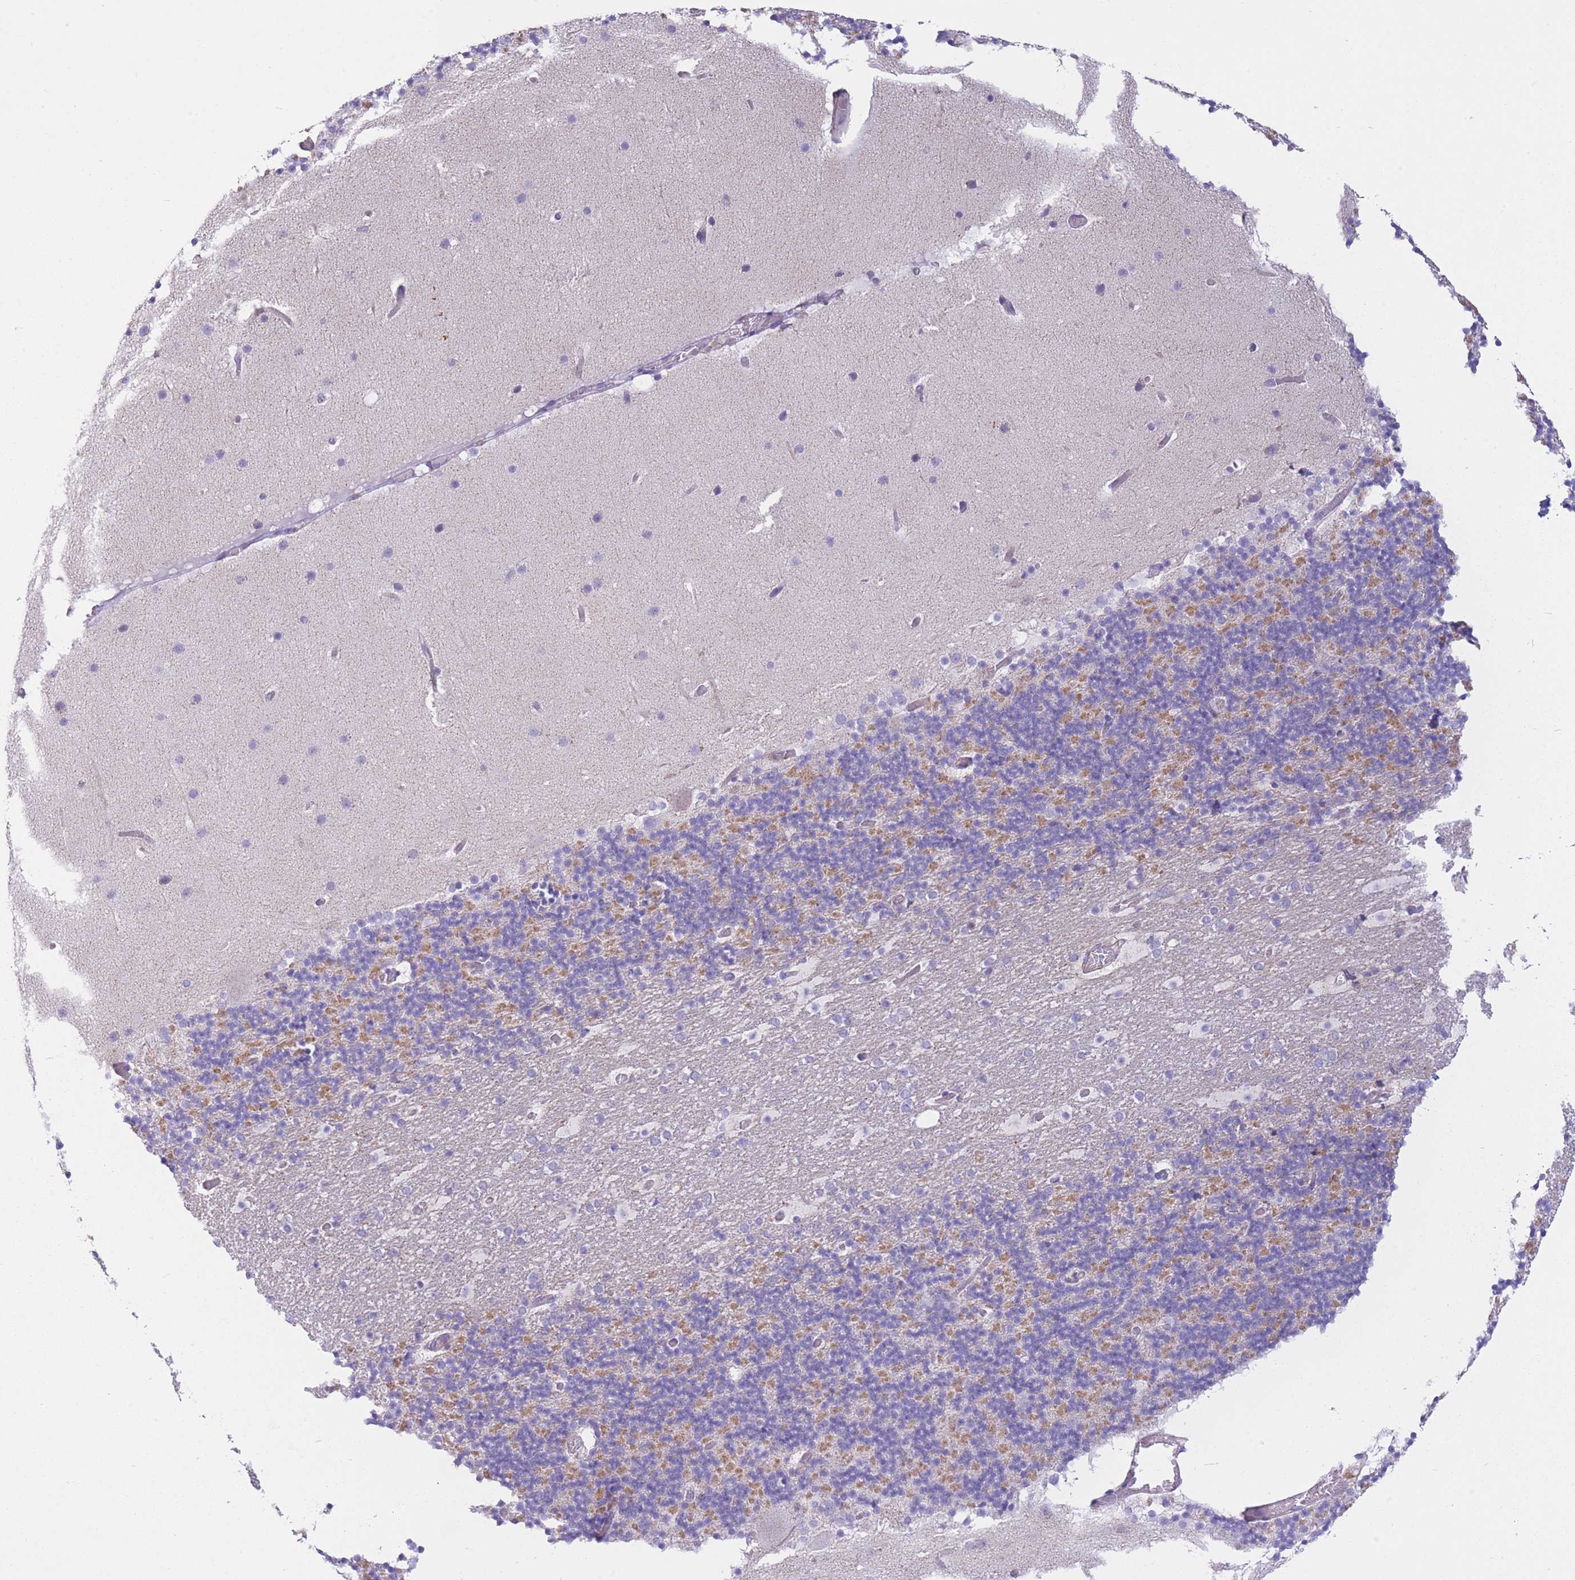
{"staining": {"intensity": "negative", "quantity": "none", "location": "none"}, "tissue": "cerebellum", "cell_type": "Cells in granular layer", "image_type": "normal", "snomed": [{"axis": "morphology", "description": "Normal tissue, NOS"}, {"axis": "topography", "description": "Cerebellum"}], "caption": "There is no significant staining in cells in granular layer of cerebellum. (DAB (3,3'-diaminobenzidine) immunohistochemistry (IHC), high magnification).", "gene": "PDHA1", "patient": {"sex": "male", "age": 57}}